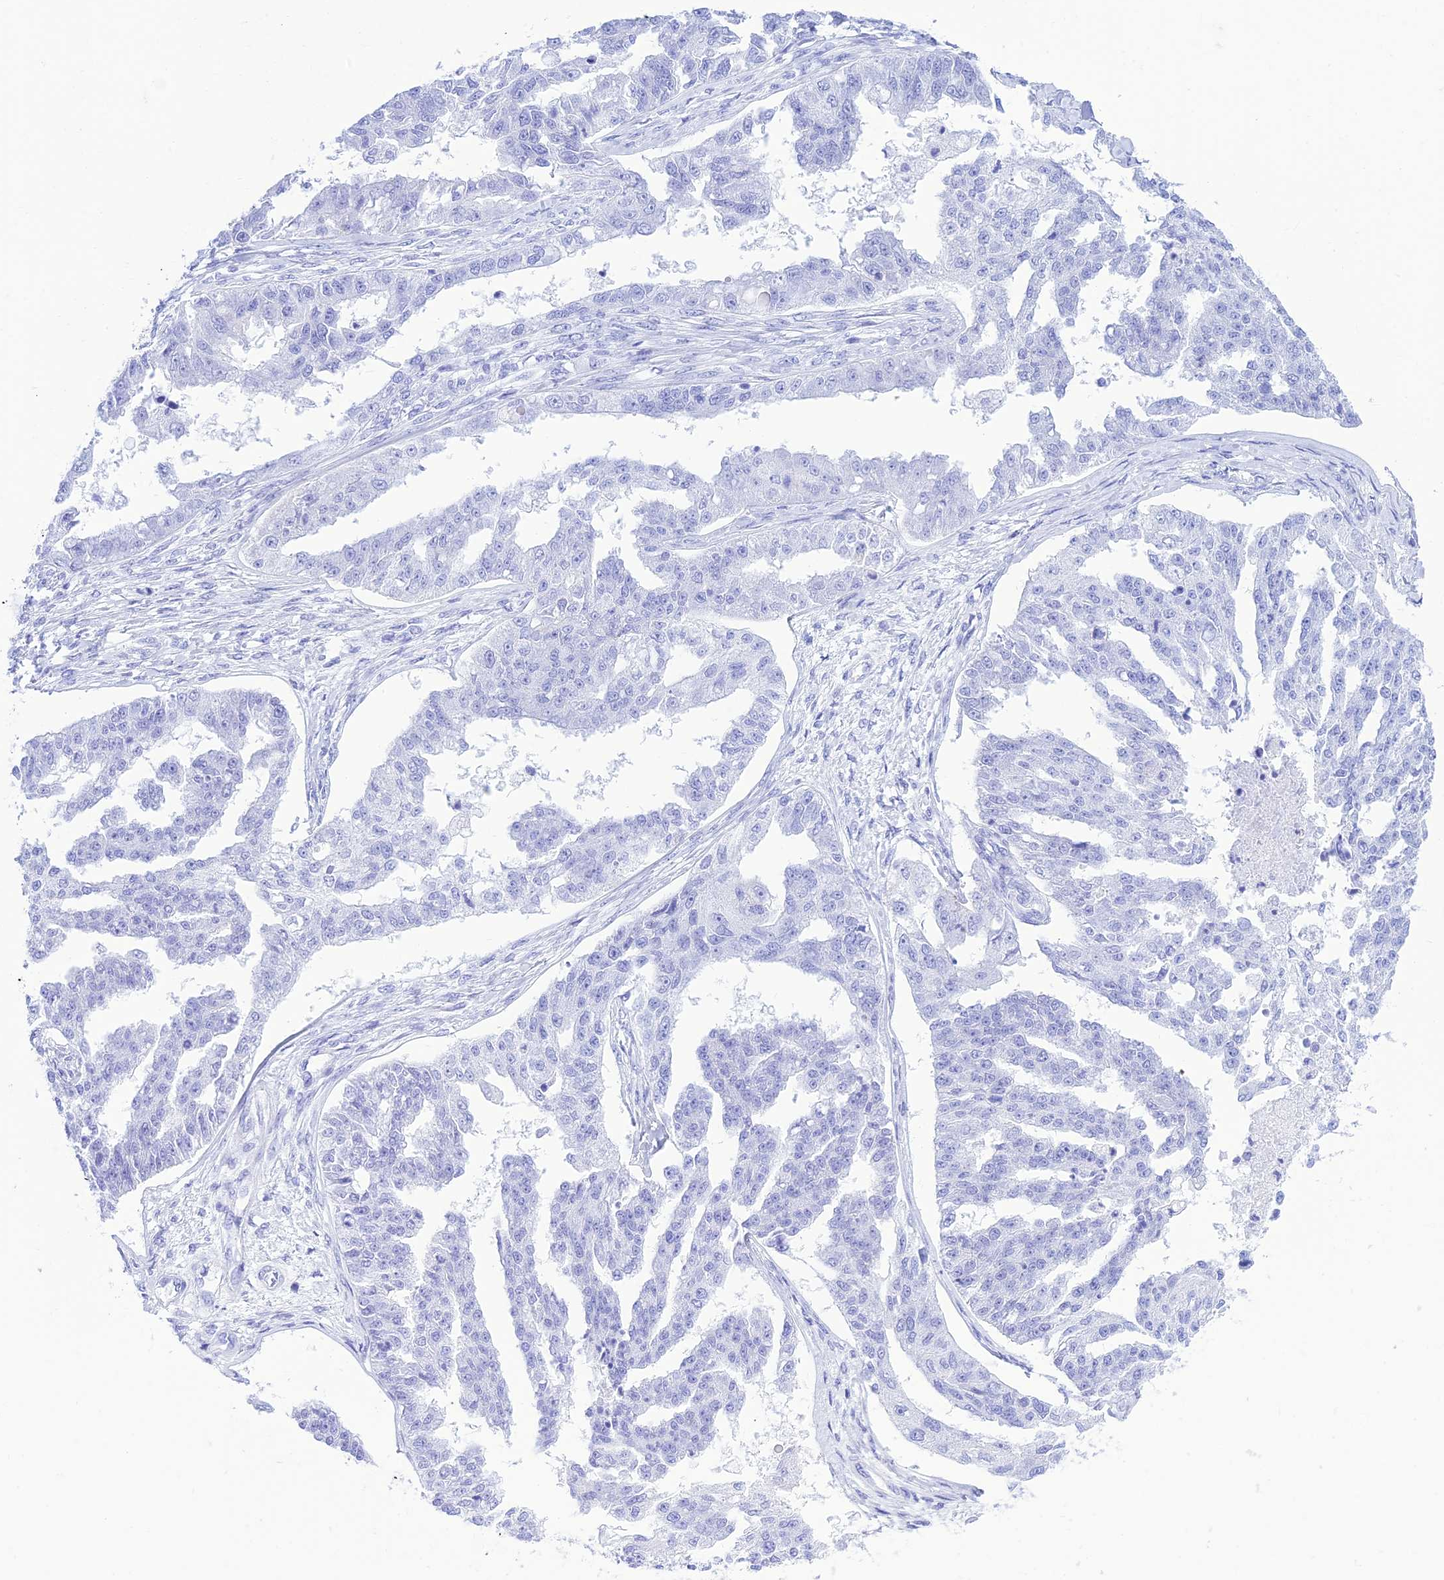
{"staining": {"intensity": "negative", "quantity": "none", "location": "none"}, "tissue": "ovarian cancer", "cell_type": "Tumor cells", "image_type": "cancer", "snomed": [{"axis": "morphology", "description": "Cystadenocarcinoma, serous, NOS"}, {"axis": "topography", "description": "Ovary"}], "caption": "Ovarian cancer (serous cystadenocarcinoma) stained for a protein using immunohistochemistry shows no expression tumor cells.", "gene": "PRNP", "patient": {"sex": "female", "age": 58}}